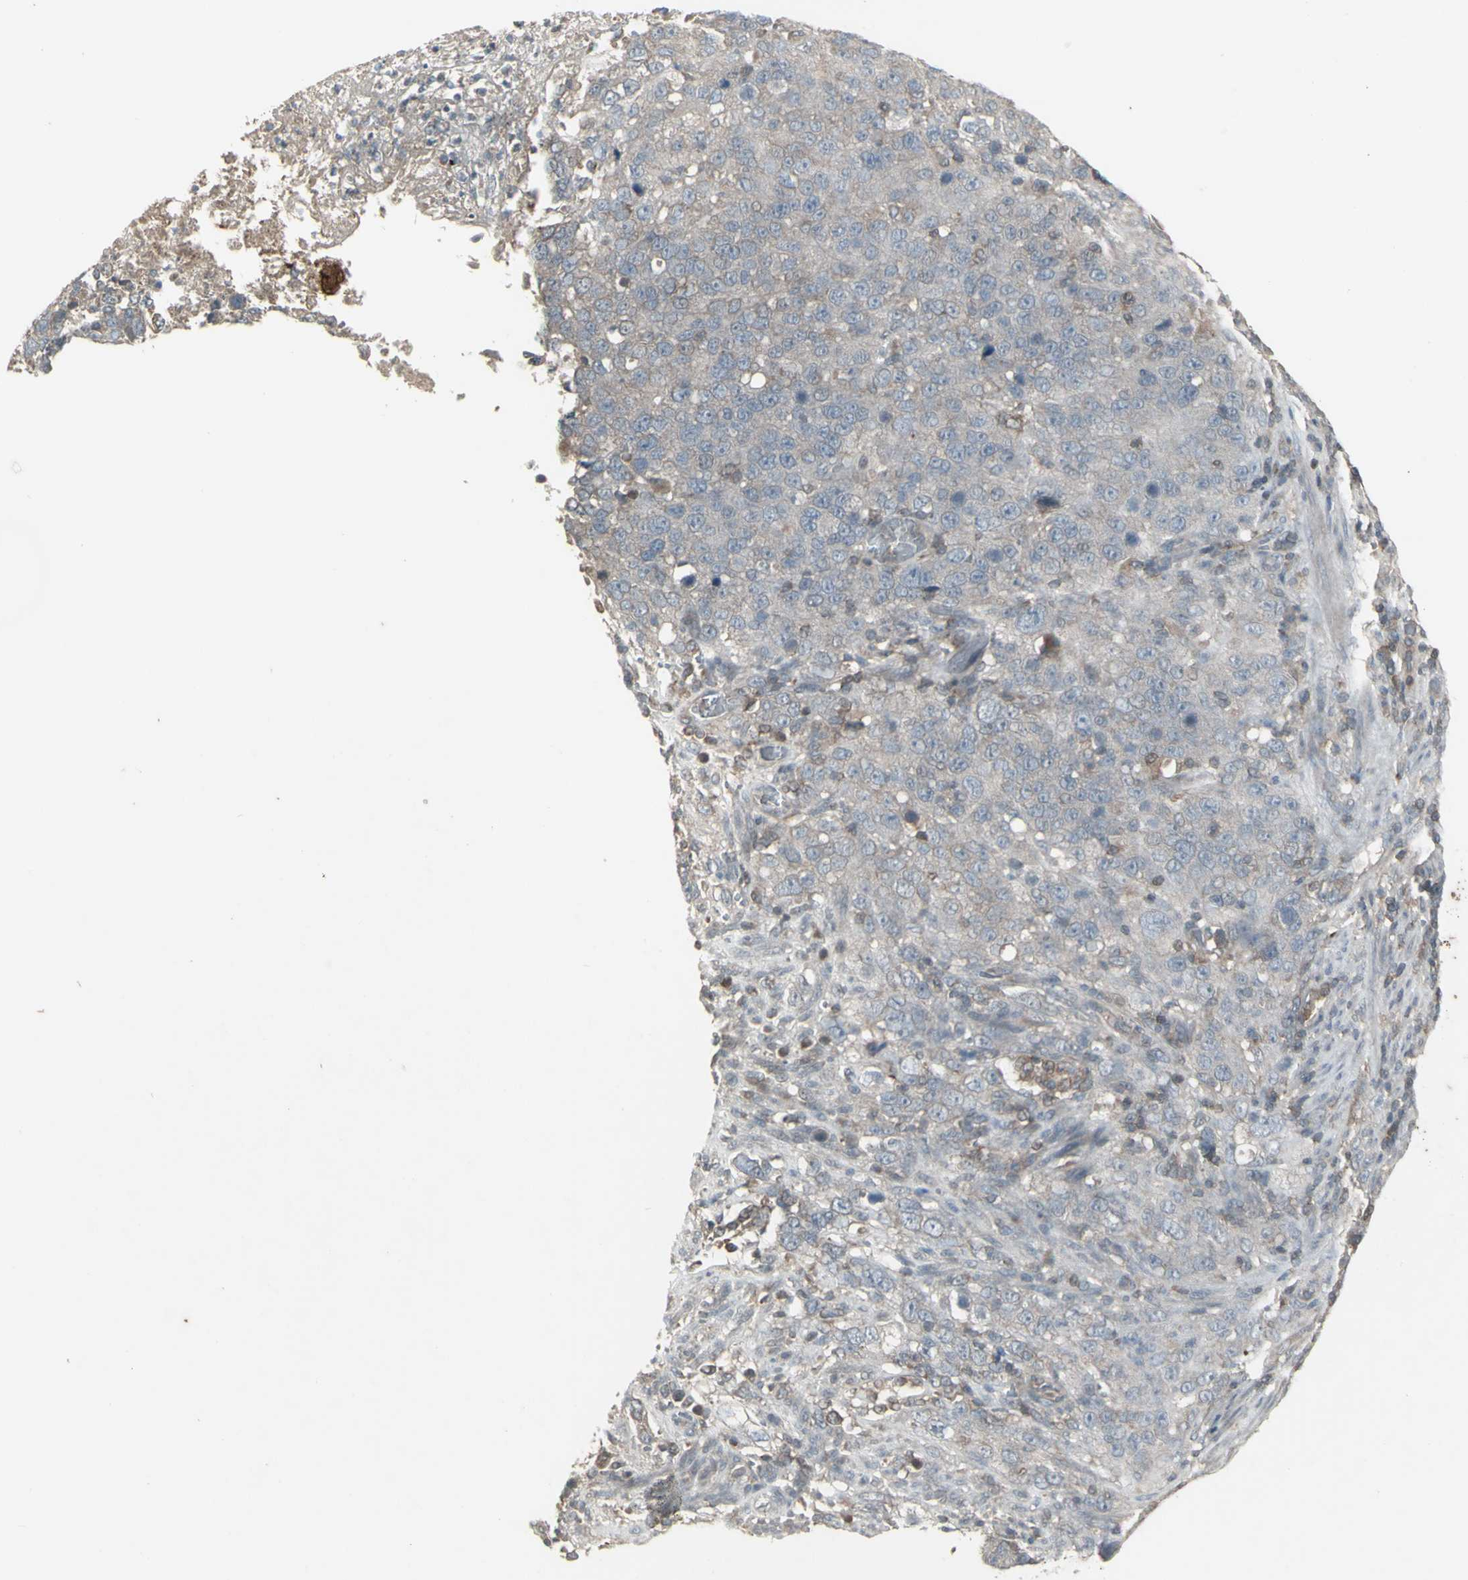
{"staining": {"intensity": "negative", "quantity": "none", "location": "none"}, "tissue": "stomach cancer", "cell_type": "Tumor cells", "image_type": "cancer", "snomed": [{"axis": "morphology", "description": "Normal tissue, NOS"}, {"axis": "morphology", "description": "Adenocarcinoma, NOS"}, {"axis": "topography", "description": "Stomach"}], "caption": "This is an immunohistochemistry (IHC) image of stomach cancer (adenocarcinoma). There is no staining in tumor cells.", "gene": "CSK", "patient": {"sex": "male", "age": 48}}